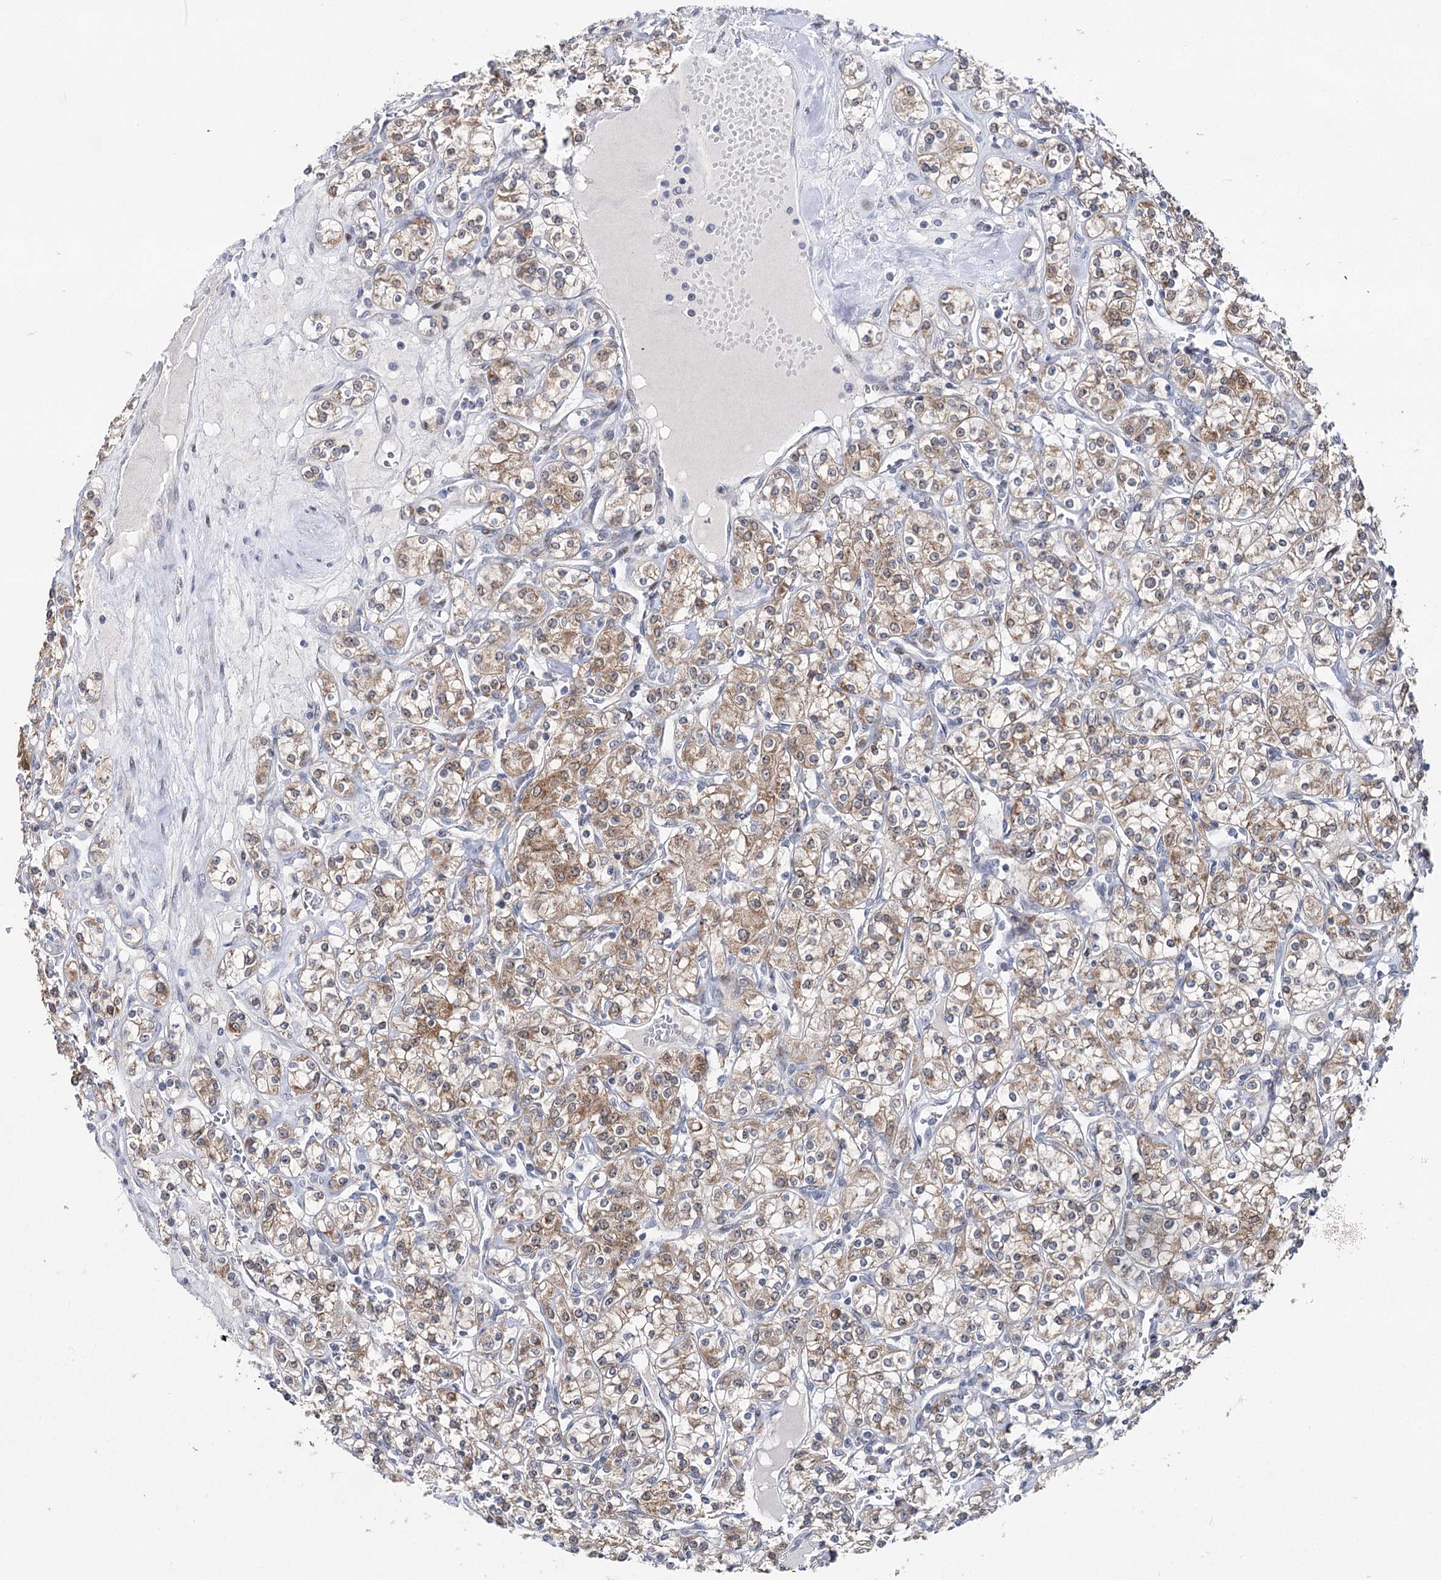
{"staining": {"intensity": "moderate", "quantity": ">75%", "location": "cytoplasmic/membranous"}, "tissue": "renal cancer", "cell_type": "Tumor cells", "image_type": "cancer", "snomed": [{"axis": "morphology", "description": "Adenocarcinoma, NOS"}, {"axis": "topography", "description": "Kidney"}], "caption": "A brown stain highlights moderate cytoplasmic/membranous positivity of a protein in adenocarcinoma (renal) tumor cells. Using DAB (3,3'-diaminobenzidine) (brown) and hematoxylin (blue) stains, captured at high magnification using brightfield microscopy.", "gene": "PTGR1", "patient": {"sex": "male", "age": 77}}